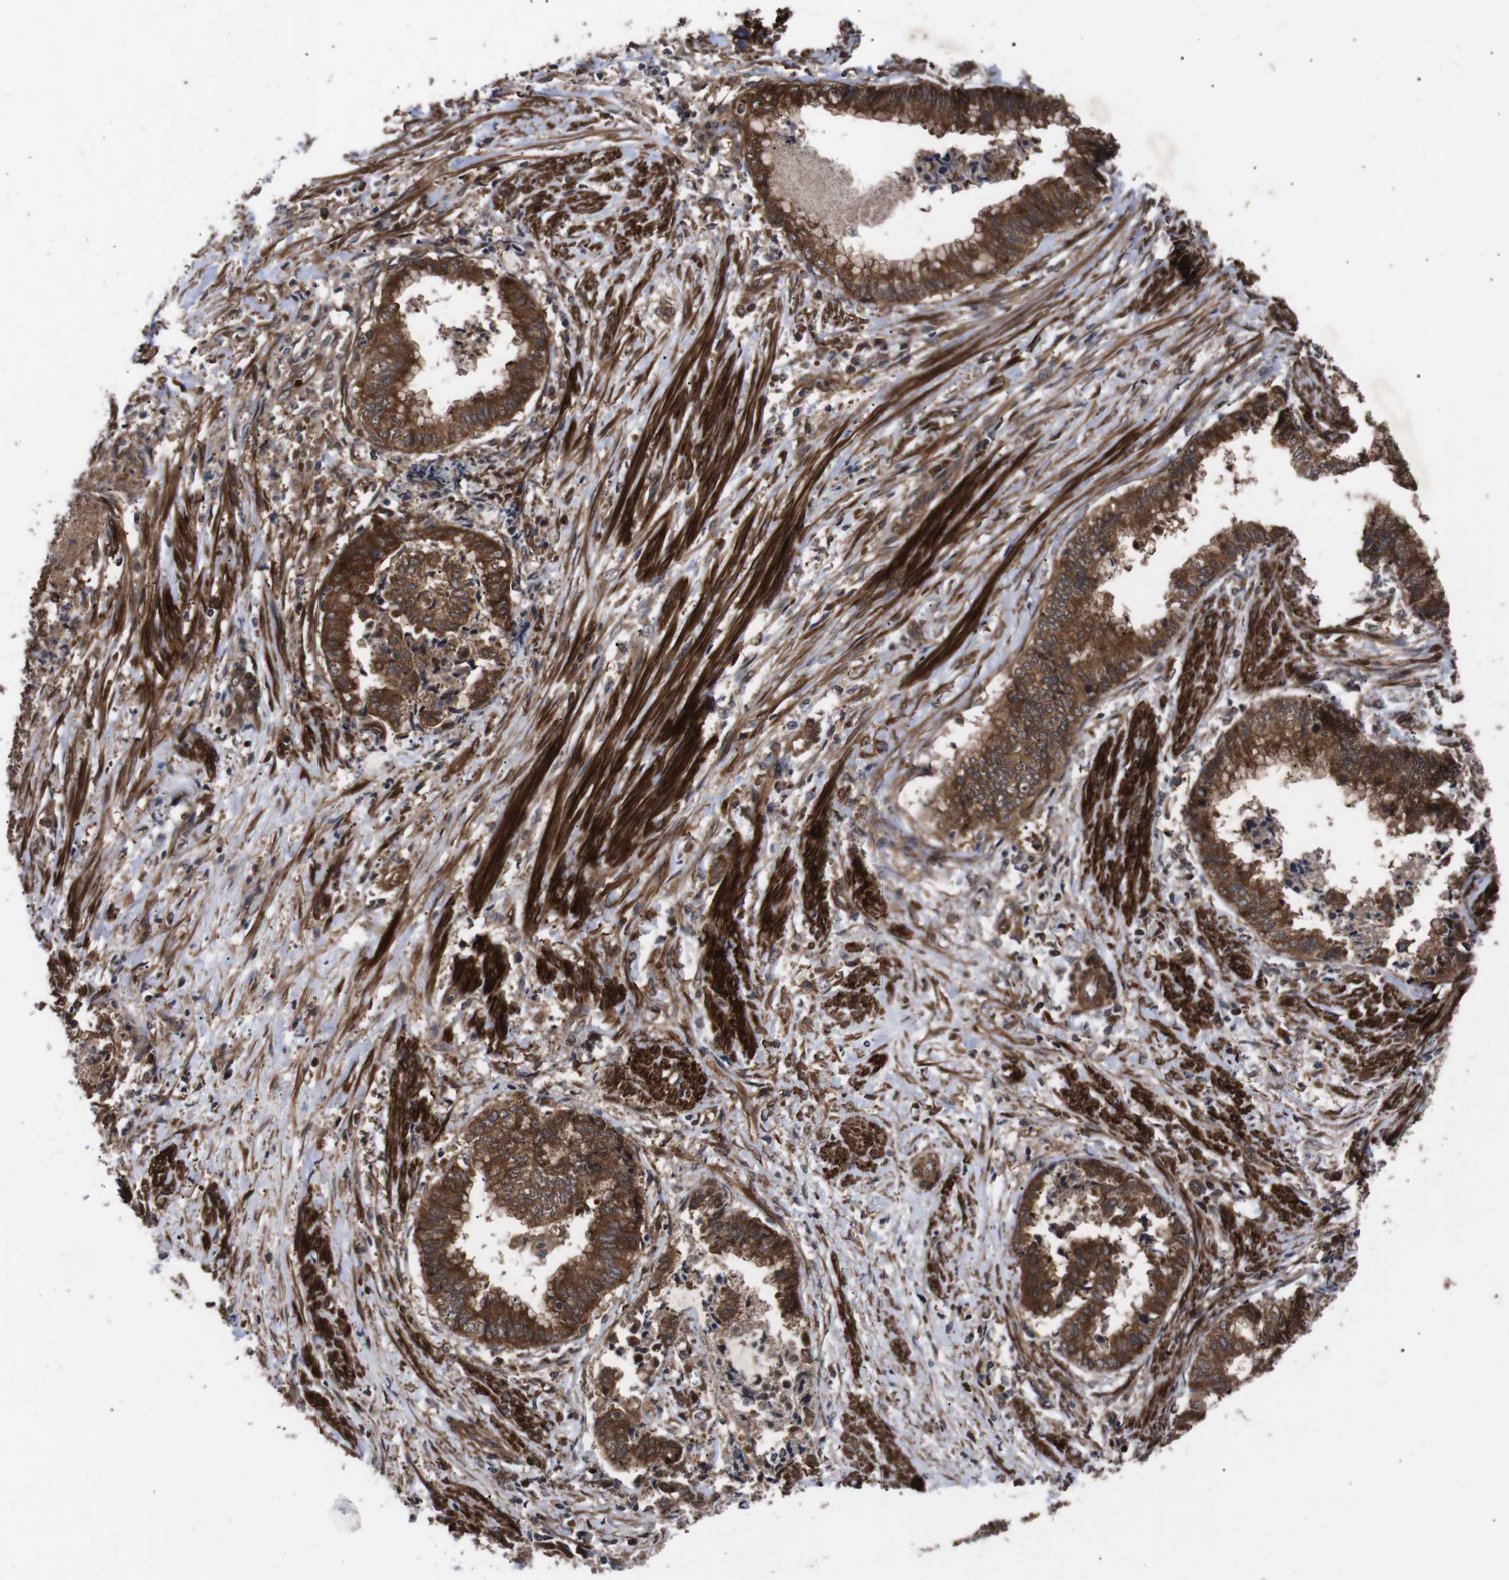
{"staining": {"intensity": "moderate", "quantity": ">75%", "location": "cytoplasmic/membranous"}, "tissue": "endometrial cancer", "cell_type": "Tumor cells", "image_type": "cancer", "snomed": [{"axis": "morphology", "description": "Necrosis, NOS"}, {"axis": "morphology", "description": "Adenocarcinoma, NOS"}, {"axis": "topography", "description": "Endometrium"}], "caption": "An IHC micrograph of neoplastic tissue is shown. Protein staining in brown shows moderate cytoplasmic/membranous positivity in endometrial adenocarcinoma within tumor cells. (DAB IHC, brown staining for protein, blue staining for nuclei).", "gene": "PAWR", "patient": {"sex": "female", "age": 79}}